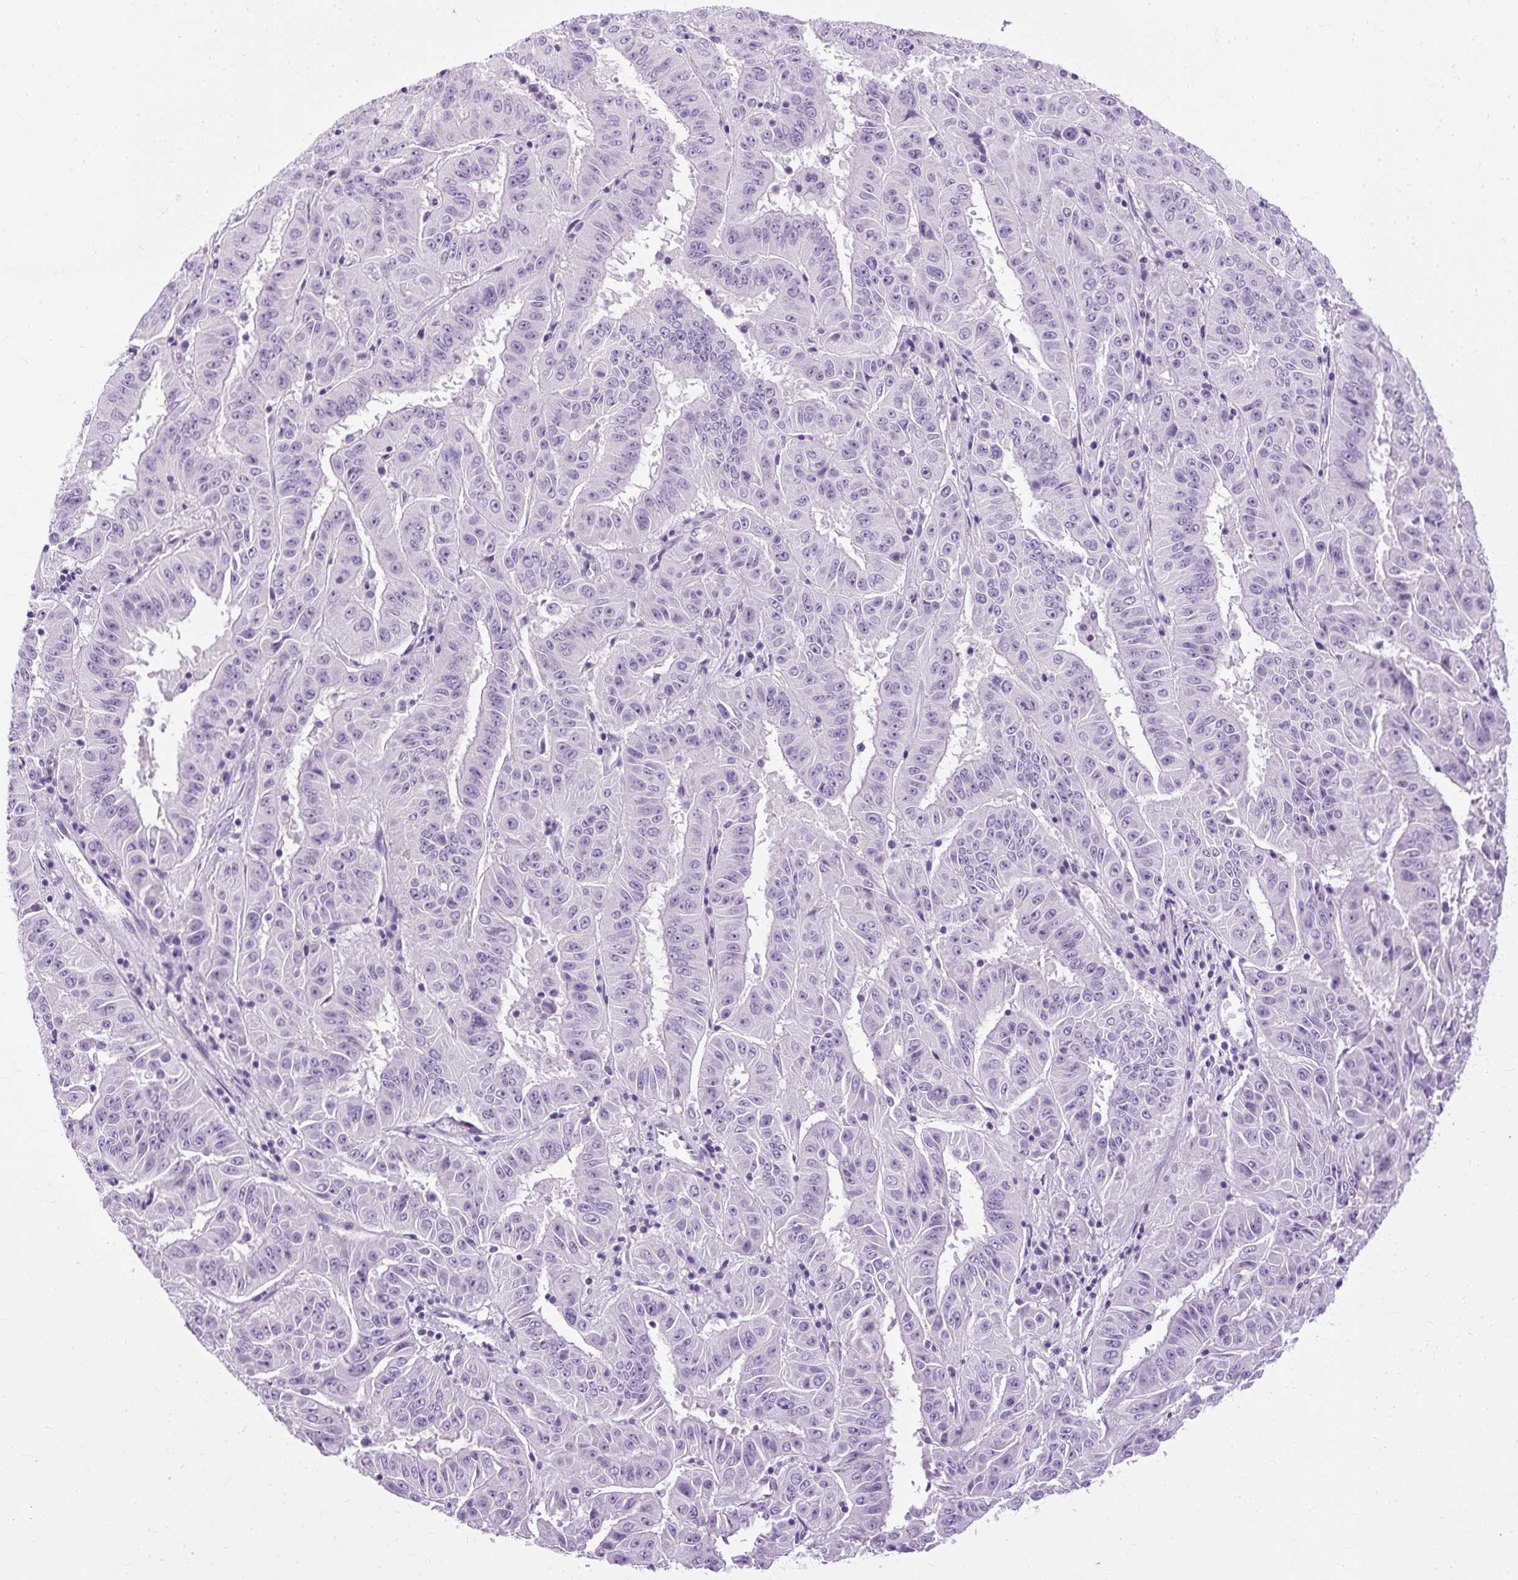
{"staining": {"intensity": "negative", "quantity": "none", "location": "none"}, "tissue": "pancreatic cancer", "cell_type": "Tumor cells", "image_type": "cancer", "snomed": [{"axis": "morphology", "description": "Adenocarcinoma, NOS"}, {"axis": "topography", "description": "Pancreas"}], "caption": "Immunohistochemistry of adenocarcinoma (pancreatic) displays no positivity in tumor cells.", "gene": "B3GNT4", "patient": {"sex": "male", "age": 63}}